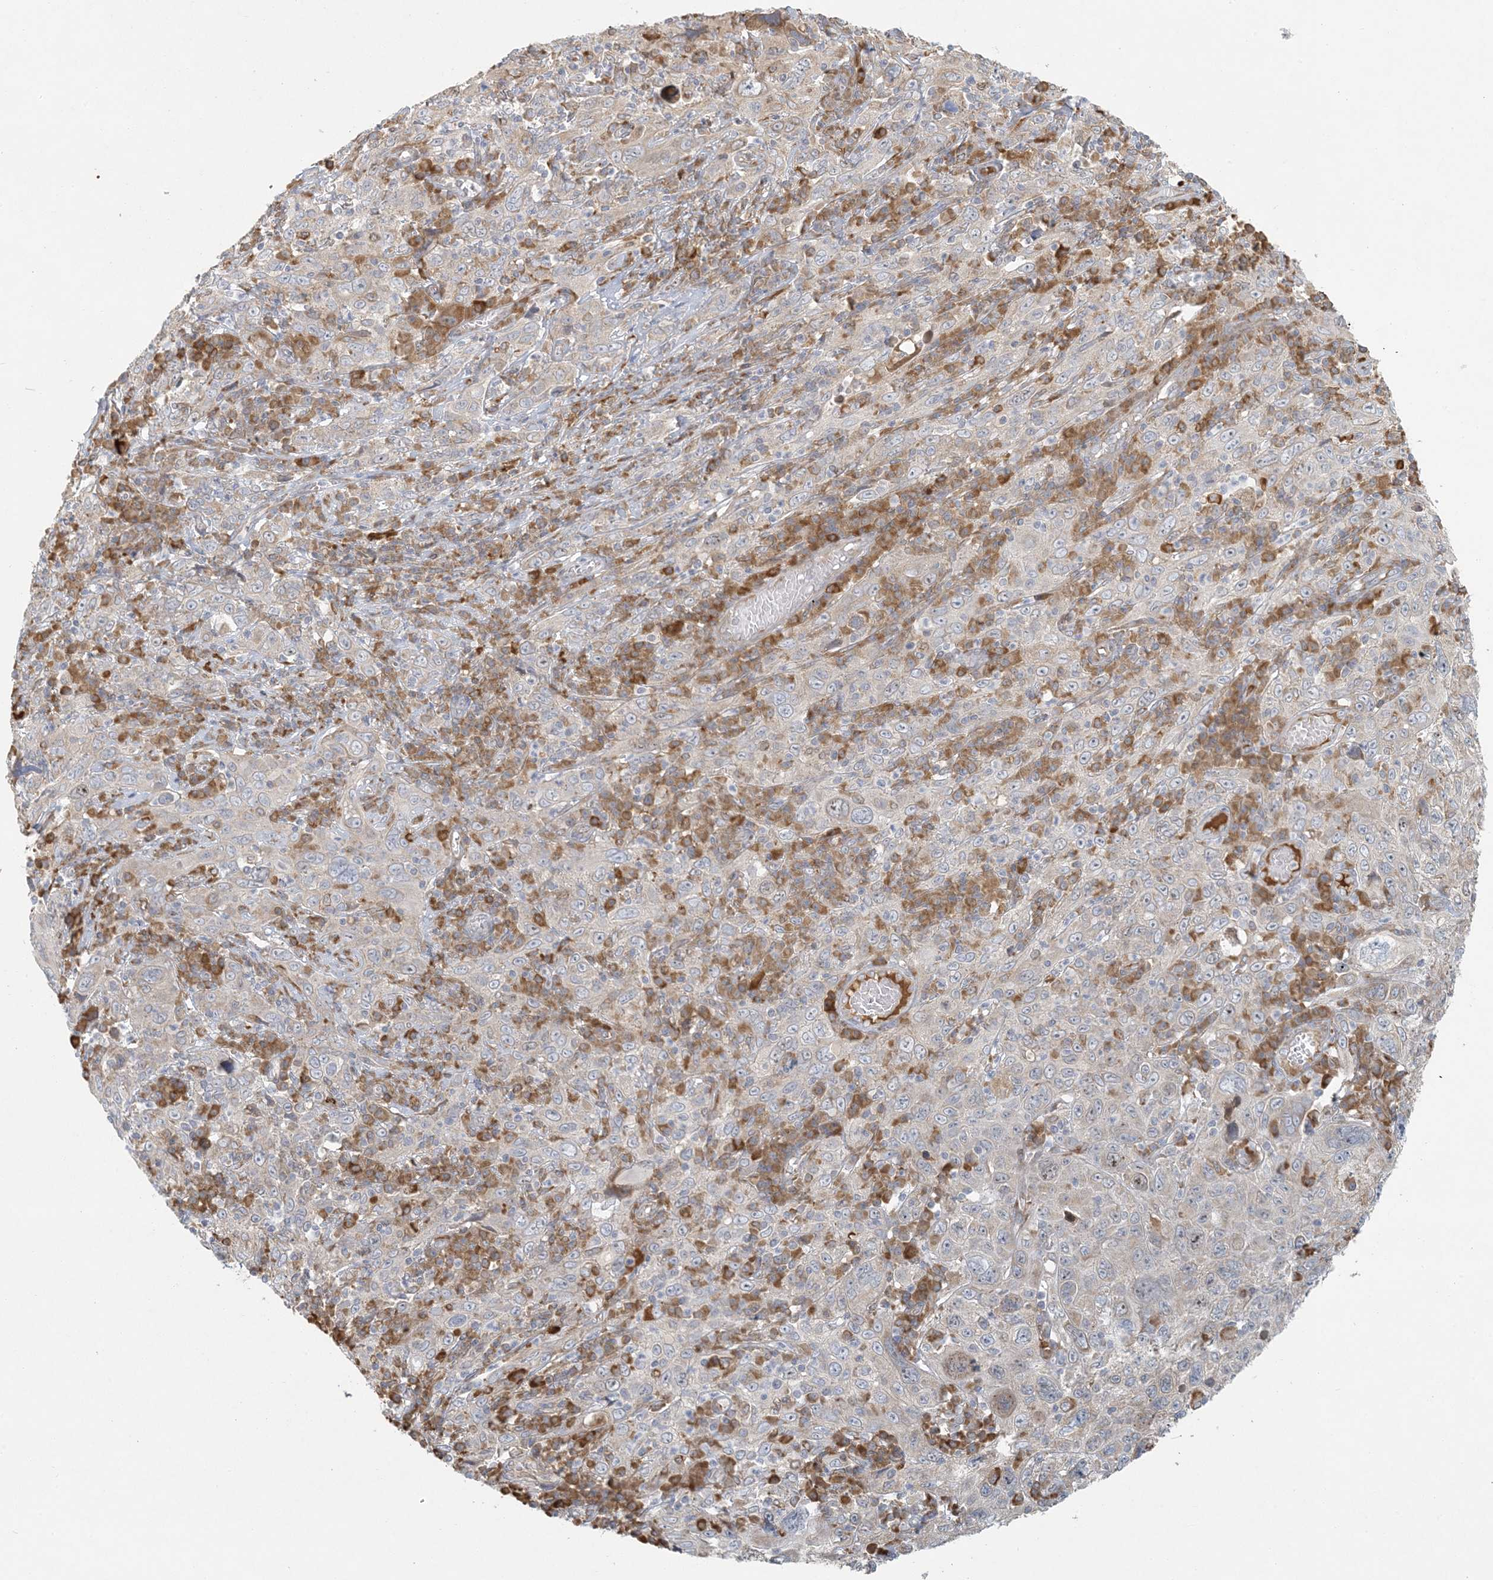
{"staining": {"intensity": "weak", "quantity": "<25%", "location": "cytoplasmic/membranous"}, "tissue": "cervical cancer", "cell_type": "Tumor cells", "image_type": "cancer", "snomed": [{"axis": "morphology", "description": "Squamous cell carcinoma, NOS"}, {"axis": "topography", "description": "Cervix"}], "caption": "Immunohistochemistry (IHC) histopathology image of neoplastic tissue: human squamous cell carcinoma (cervical) stained with DAB (3,3'-diaminobenzidine) reveals no significant protein positivity in tumor cells. (Brightfield microscopy of DAB immunohistochemistry (IHC) at high magnification).", "gene": "HACL1", "patient": {"sex": "female", "age": 46}}